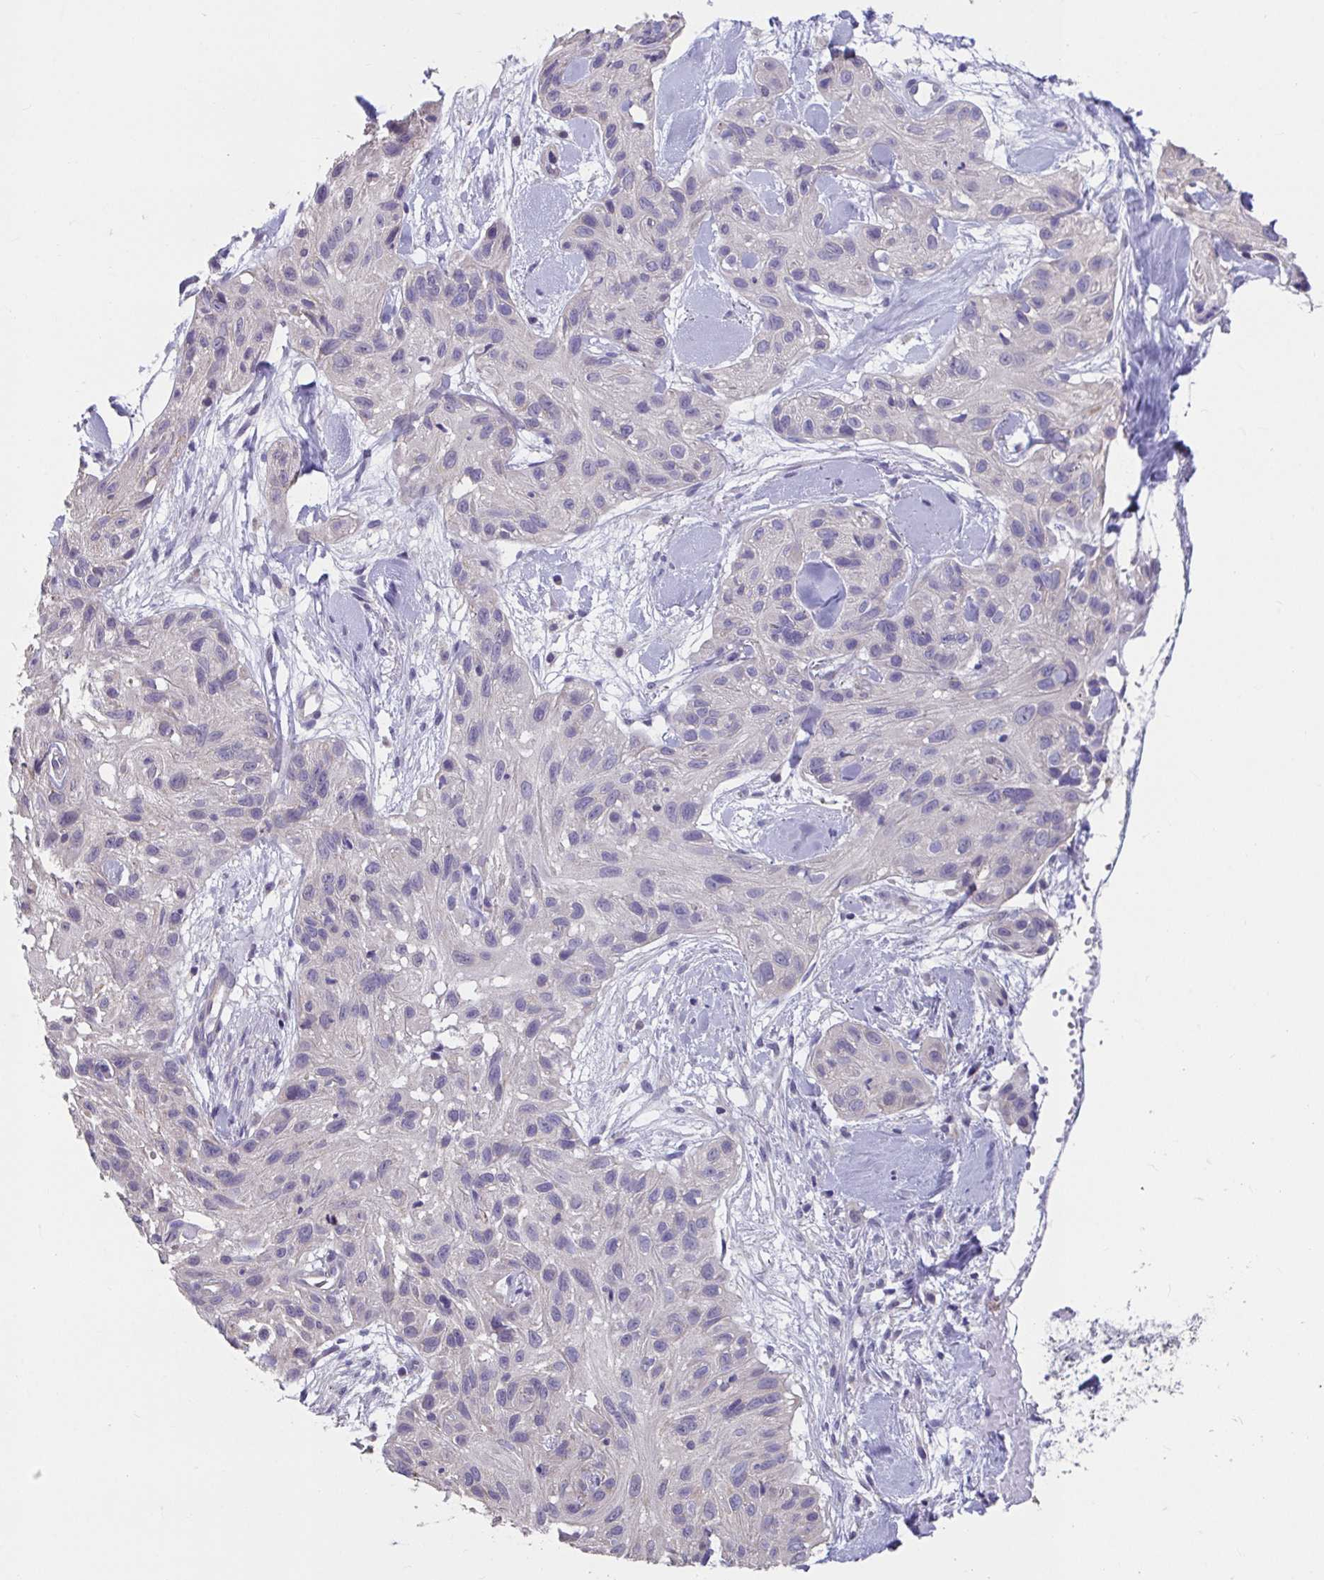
{"staining": {"intensity": "negative", "quantity": "none", "location": "none"}, "tissue": "skin cancer", "cell_type": "Tumor cells", "image_type": "cancer", "snomed": [{"axis": "morphology", "description": "Squamous cell carcinoma, NOS"}, {"axis": "topography", "description": "Skin"}], "caption": "Immunohistochemical staining of human skin cancer (squamous cell carcinoma) demonstrates no significant positivity in tumor cells.", "gene": "CXCR1", "patient": {"sex": "male", "age": 82}}